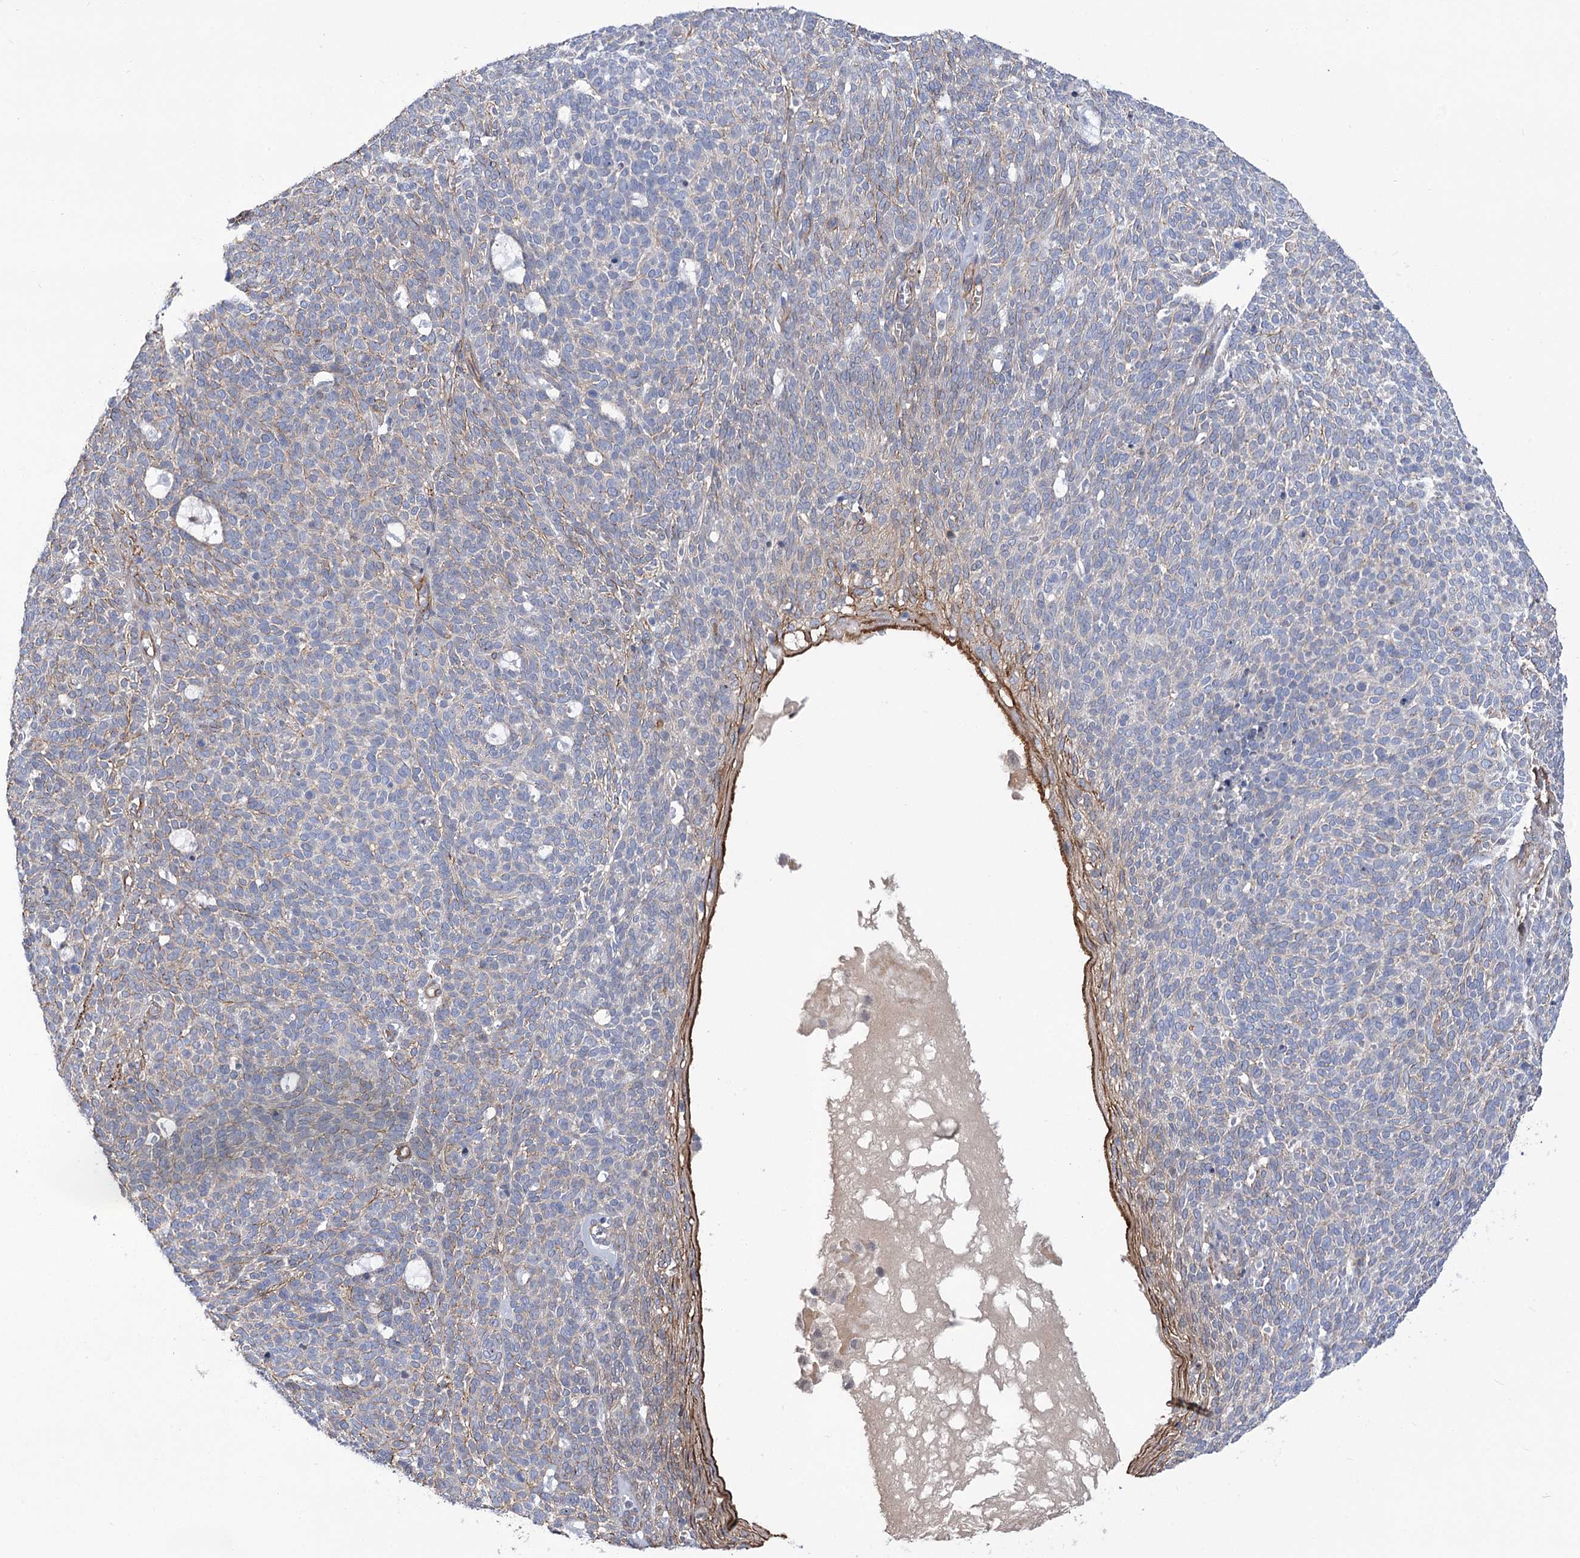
{"staining": {"intensity": "negative", "quantity": "none", "location": "none"}, "tissue": "skin cancer", "cell_type": "Tumor cells", "image_type": "cancer", "snomed": [{"axis": "morphology", "description": "Squamous cell carcinoma, NOS"}, {"axis": "topography", "description": "Skin"}], "caption": "Tumor cells are negative for brown protein staining in squamous cell carcinoma (skin). (DAB (3,3'-diaminobenzidine) IHC, high magnification).", "gene": "WASHC3", "patient": {"sex": "female", "age": 90}}